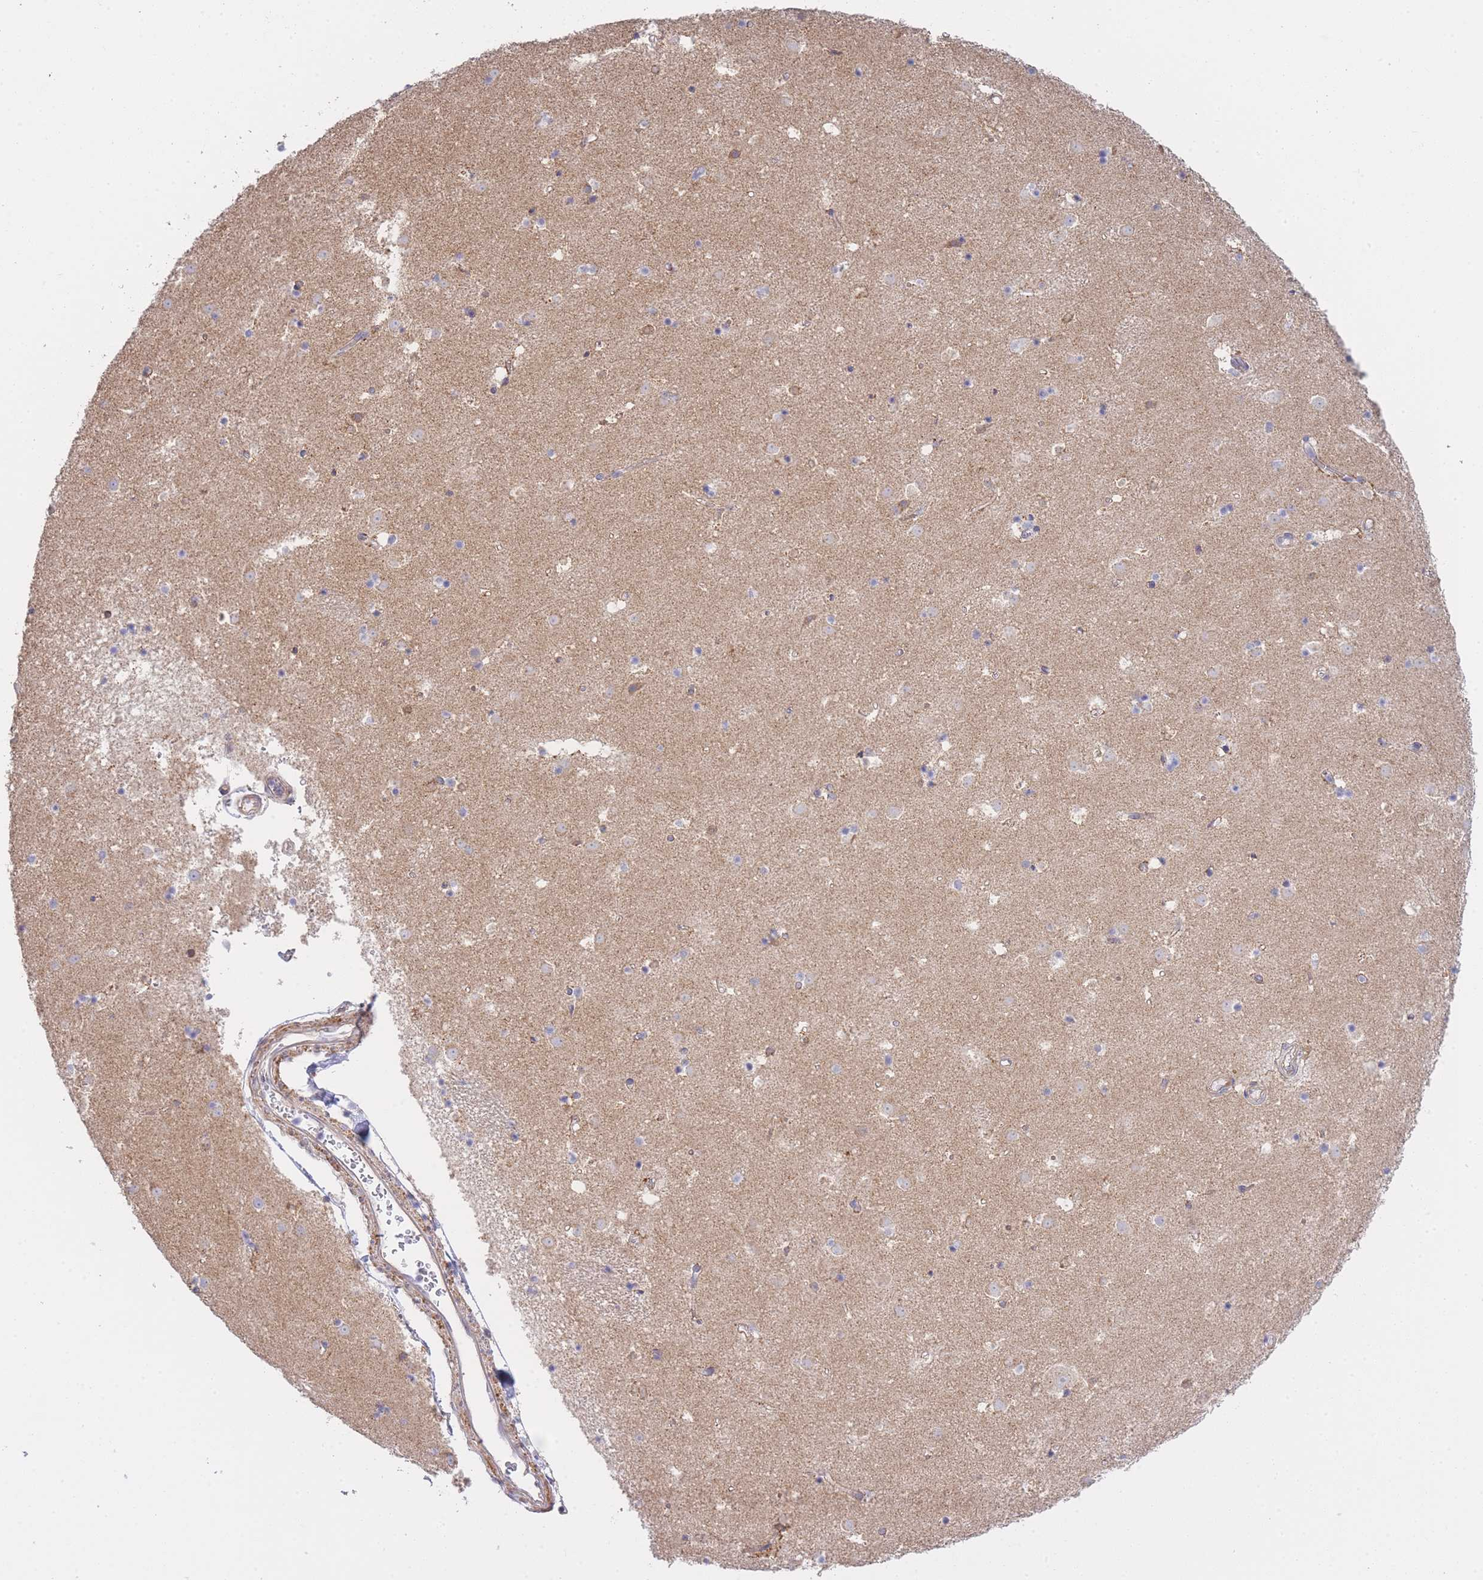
{"staining": {"intensity": "negative", "quantity": "none", "location": "none"}, "tissue": "caudate", "cell_type": "Glial cells", "image_type": "normal", "snomed": [{"axis": "morphology", "description": "Normal tissue, NOS"}, {"axis": "topography", "description": "Lateral ventricle wall"}], "caption": "Glial cells are negative for protein expression in normal human caudate. (DAB (3,3'-diaminobenzidine) immunohistochemistry with hematoxylin counter stain).", "gene": "CTBP1", "patient": {"sex": "male", "age": 25}}